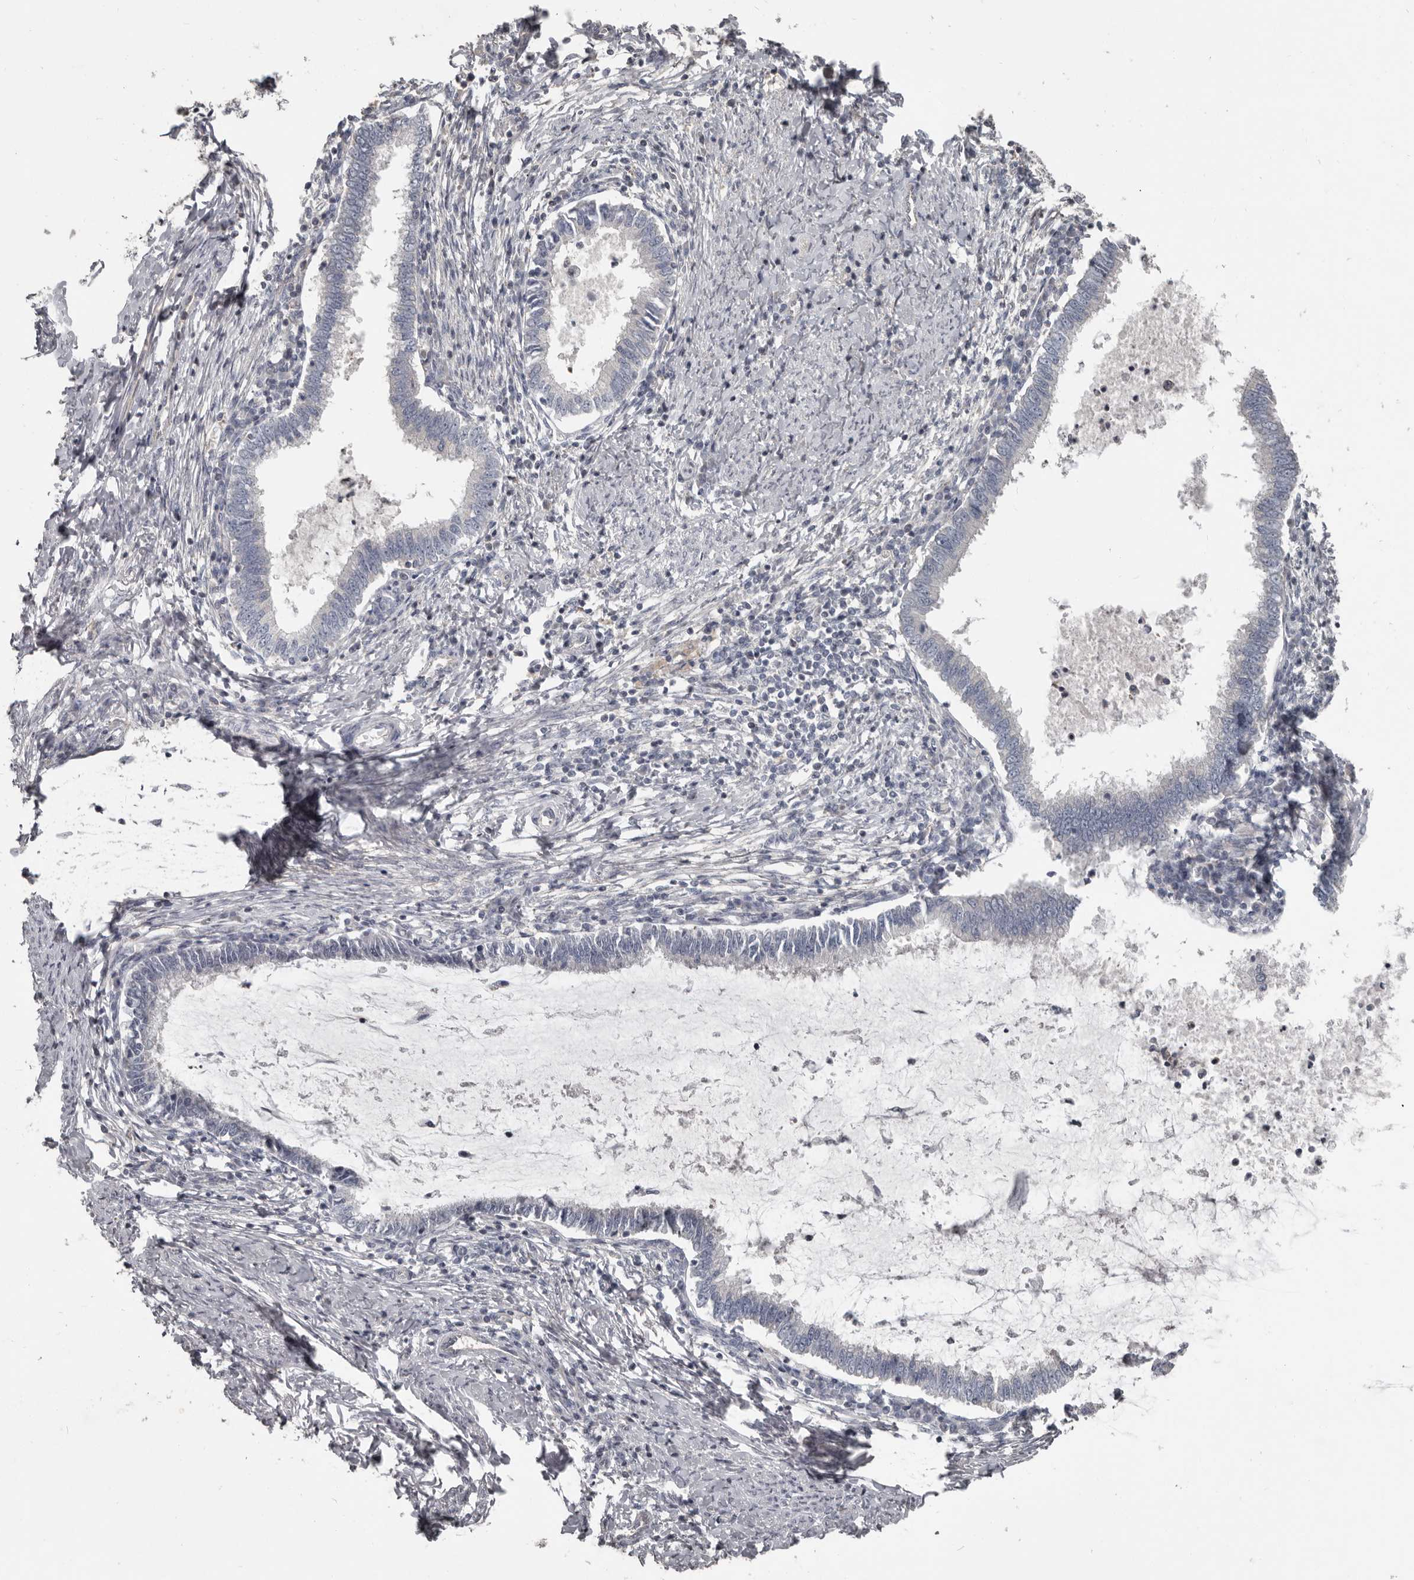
{"staining": {"intensity": "negative", "quantity": "none", "location": "none"}, "tissue": "cervical cancer", "cell_type": "Tumor cells", "image_type": "cancer", "snomed": [{"axis": "morphology", "description": "Adenocarcinoma, NOS"}, {"axis": "topography", "description": "Cervix"}], "caption": "The image displays no significant staining in tumor cells of adenocarcinoma (cervical).", "gene": "CA6", "patient": {"sex": "female", "age": 36}}